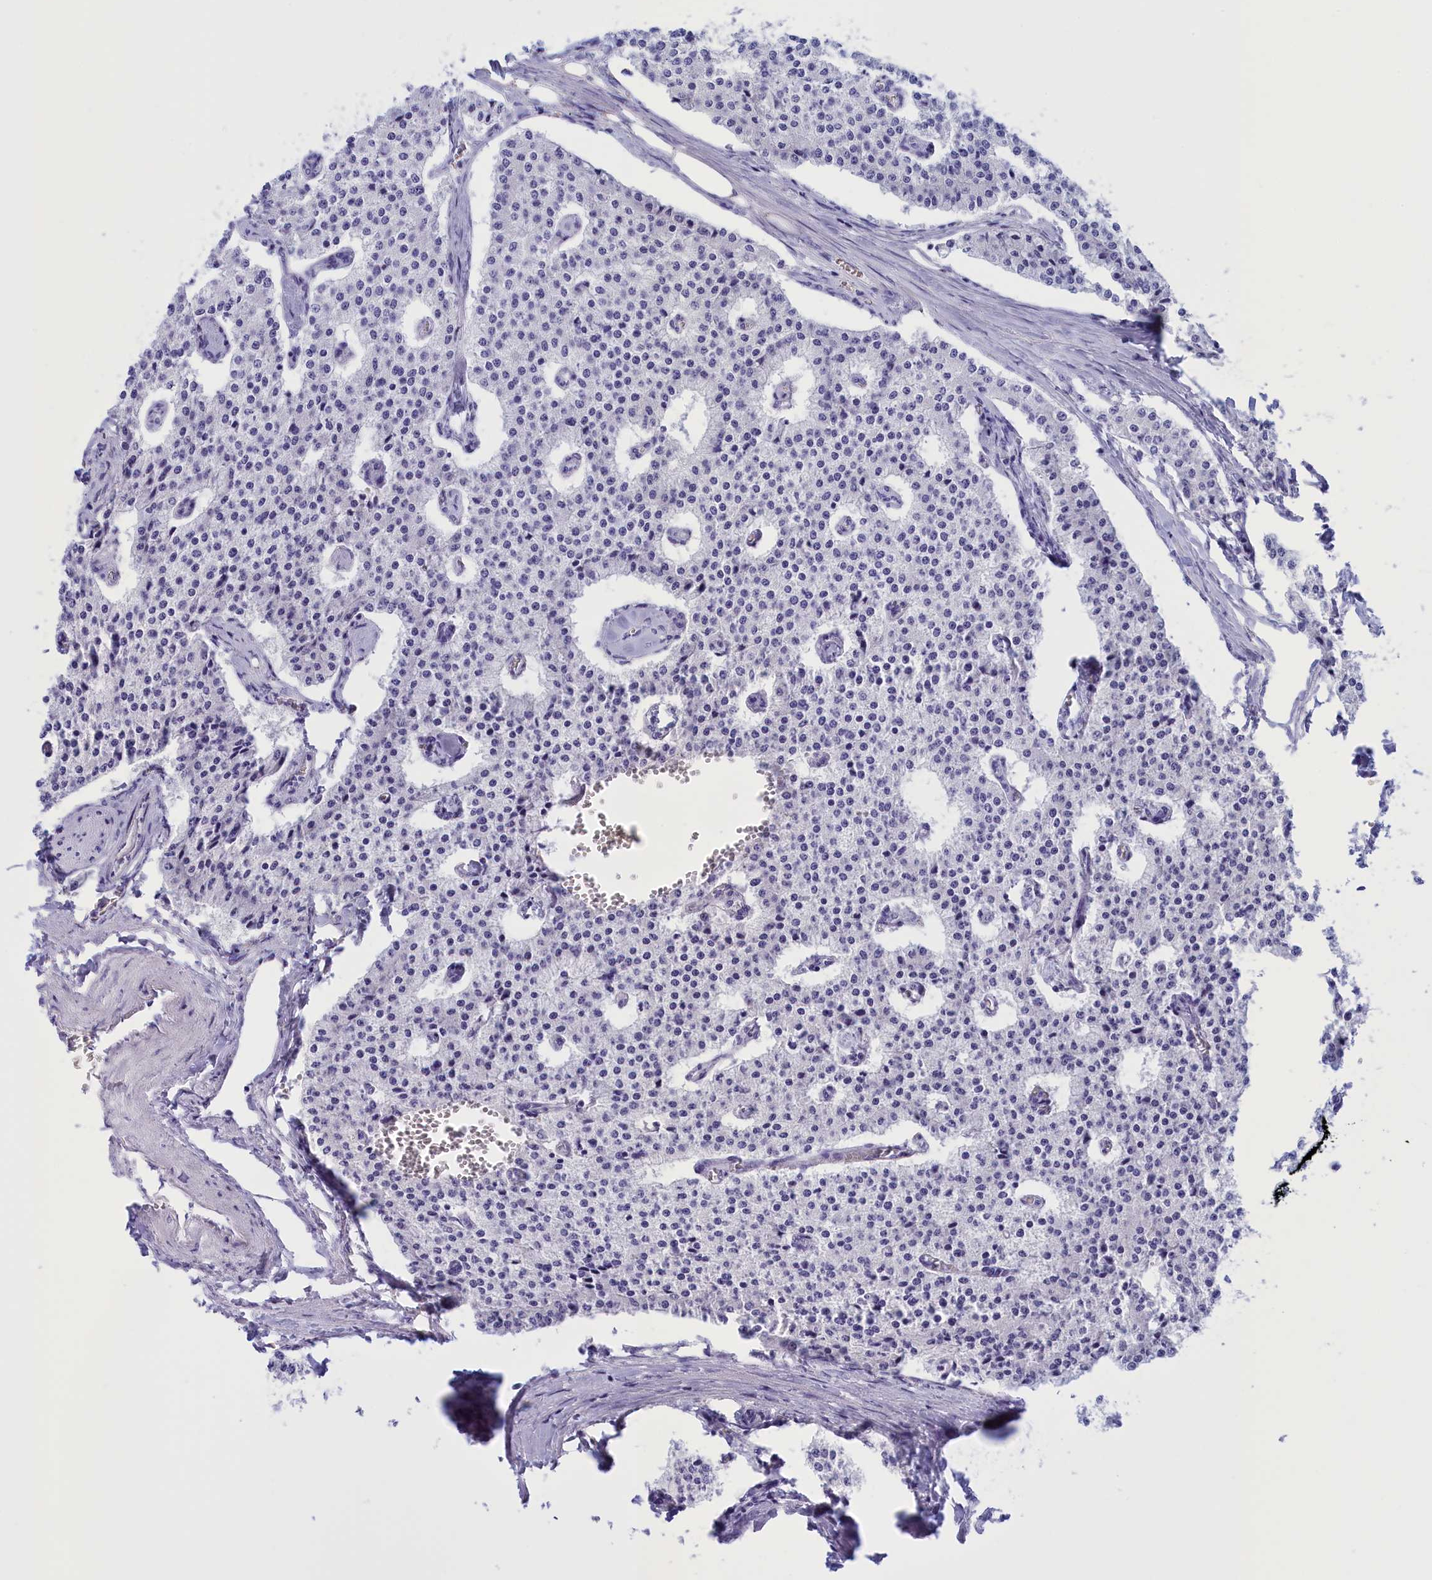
{"staining": {"intensity": "negative", "quantity": "none", "location": "none"}, "tissue": "carcinoid", "cell_type": "Tumor cells", "image_type": "cancer", "snomed": [{"axis": "morphology", "description": "Carcinoid, malignant, NOS"}, {"axis": "topography", "description": "Colon"}], "caption": "Tumor cells are negative for protein expression in human carcinoid (malignant).", "gene": "BRI3", "patient": {"sex": "female", "age": 52}}